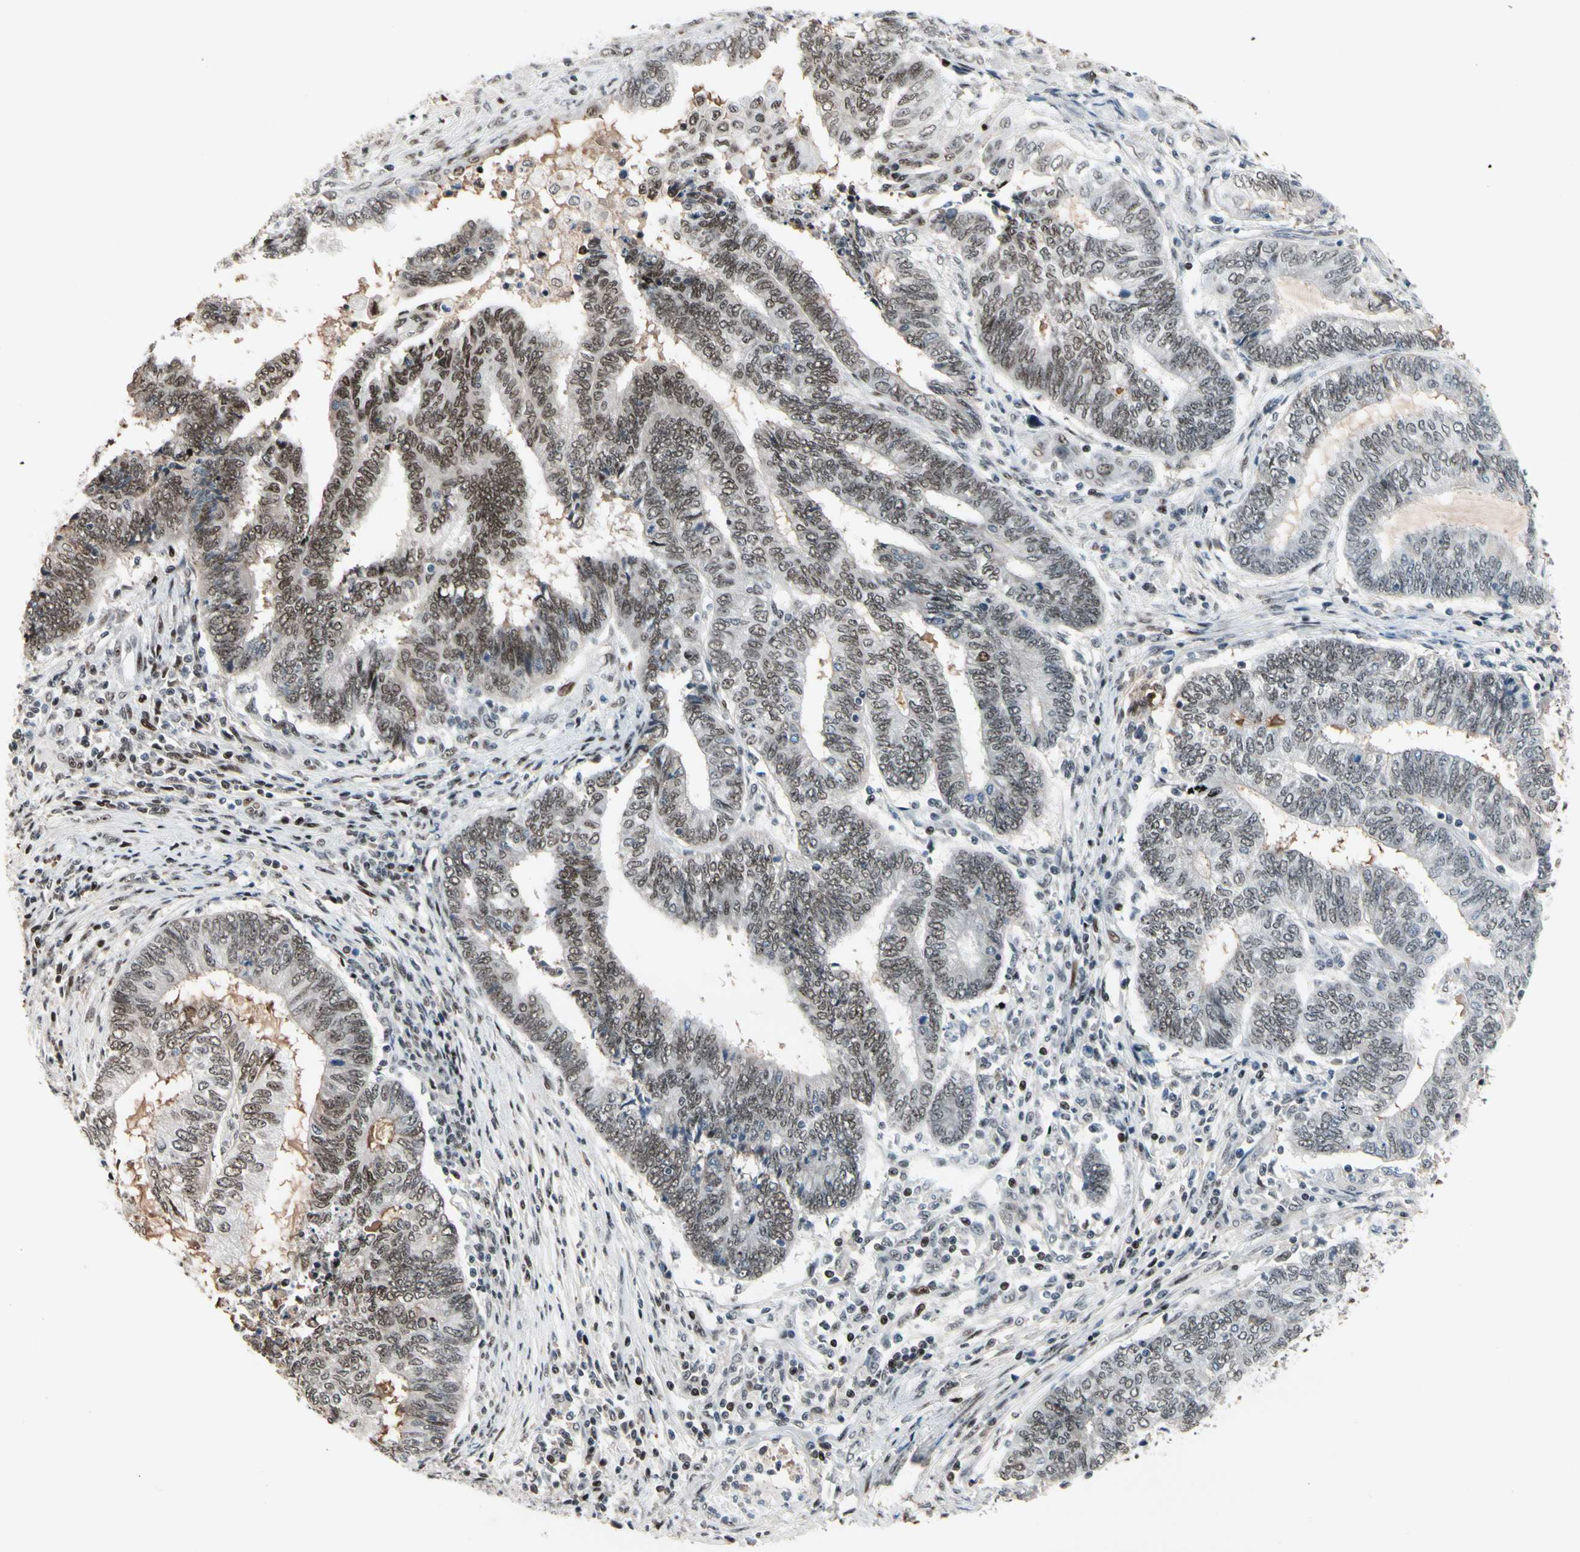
{"staining": {"intensity": "moderate", "quantity": ">75%", "location": "nuclear"}, "tissue": "endometrial cancer", "cell_type": "Tumor cells", "image_type": "cancer", "snomed": [{"axis": "morphology", "description": "Adenocarcinoma, NOS"}, {"axis": "topography", "description": "Uterus"}, {"axis": "topography", "description": "Endometrium"}], "caption": "Adenocarcinoma (endometrial) tissue demonstrates moderate nuclear staining in about >75% of tumor cells Immunohistochemistry stains the protein of interest in brown and the nuclei are stained blue.", "gene": "FOXO3", "patient": {"sex": "female", "age": 70}}